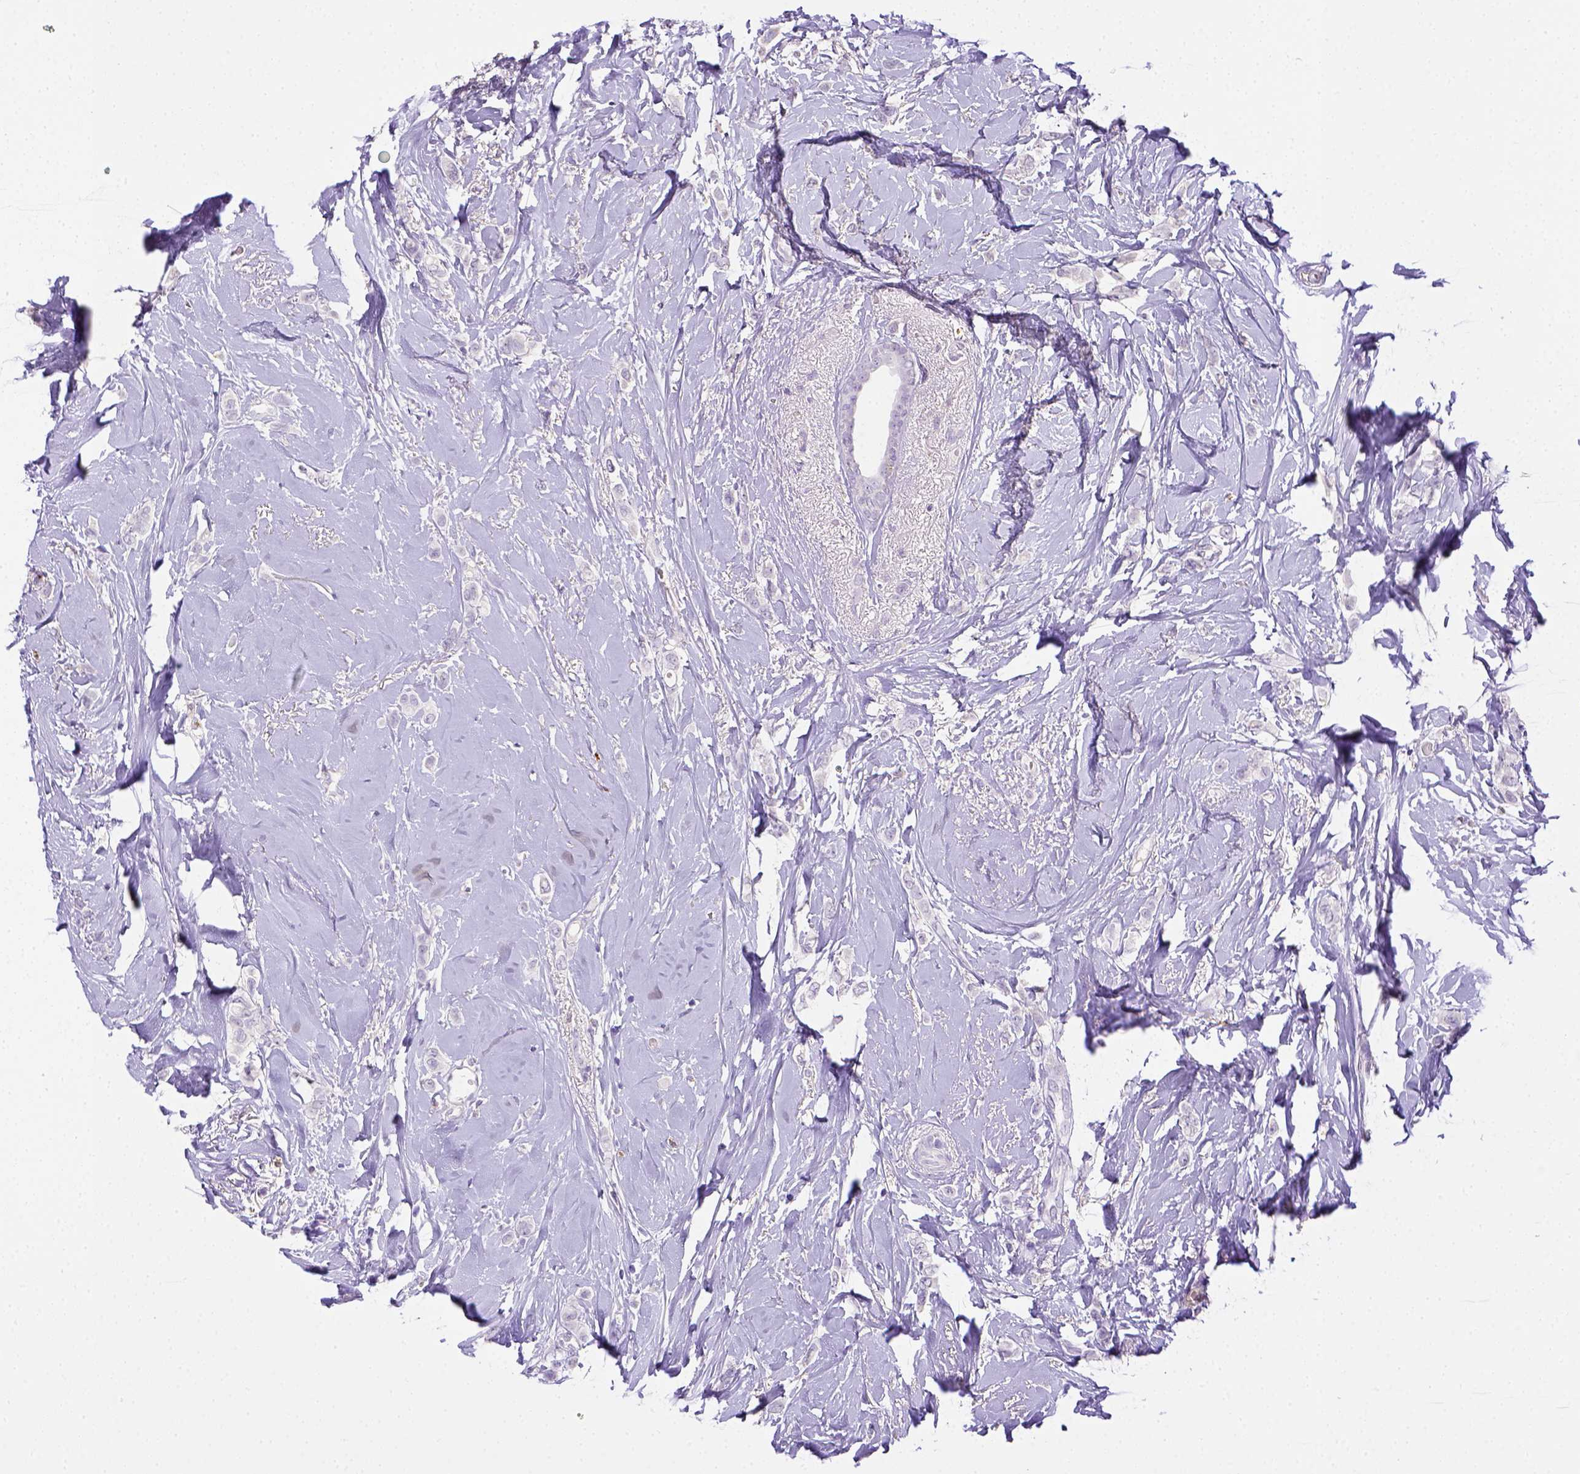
{"staining": {"intensity": "negative", "quantity": "none", "location": "none"}, "tissue": "breast cancer", "cell_type": "Tumor cells", "image_type": "cancer", "snomed": [{"axis": "morphology", "description": "Lobular carcinoma"}, {"axis": "topography", "description": "Breast"}], "caption": "Immunohistochemistry image of neoplastic tissue: breast lobular carcinoma stained with DAB (3,3'-diaminobenzidine) reveals no significant protein staining in tumor cells. The staining was performed using DAB (3,3'-diaminobenzidine) to visualize the protein expression in brown, while the nuclei were stained in blue with hematoxylin (Magnification: 20x).", "gene": "ITGAM", "patient": {"sex": "female", "age": 66}}